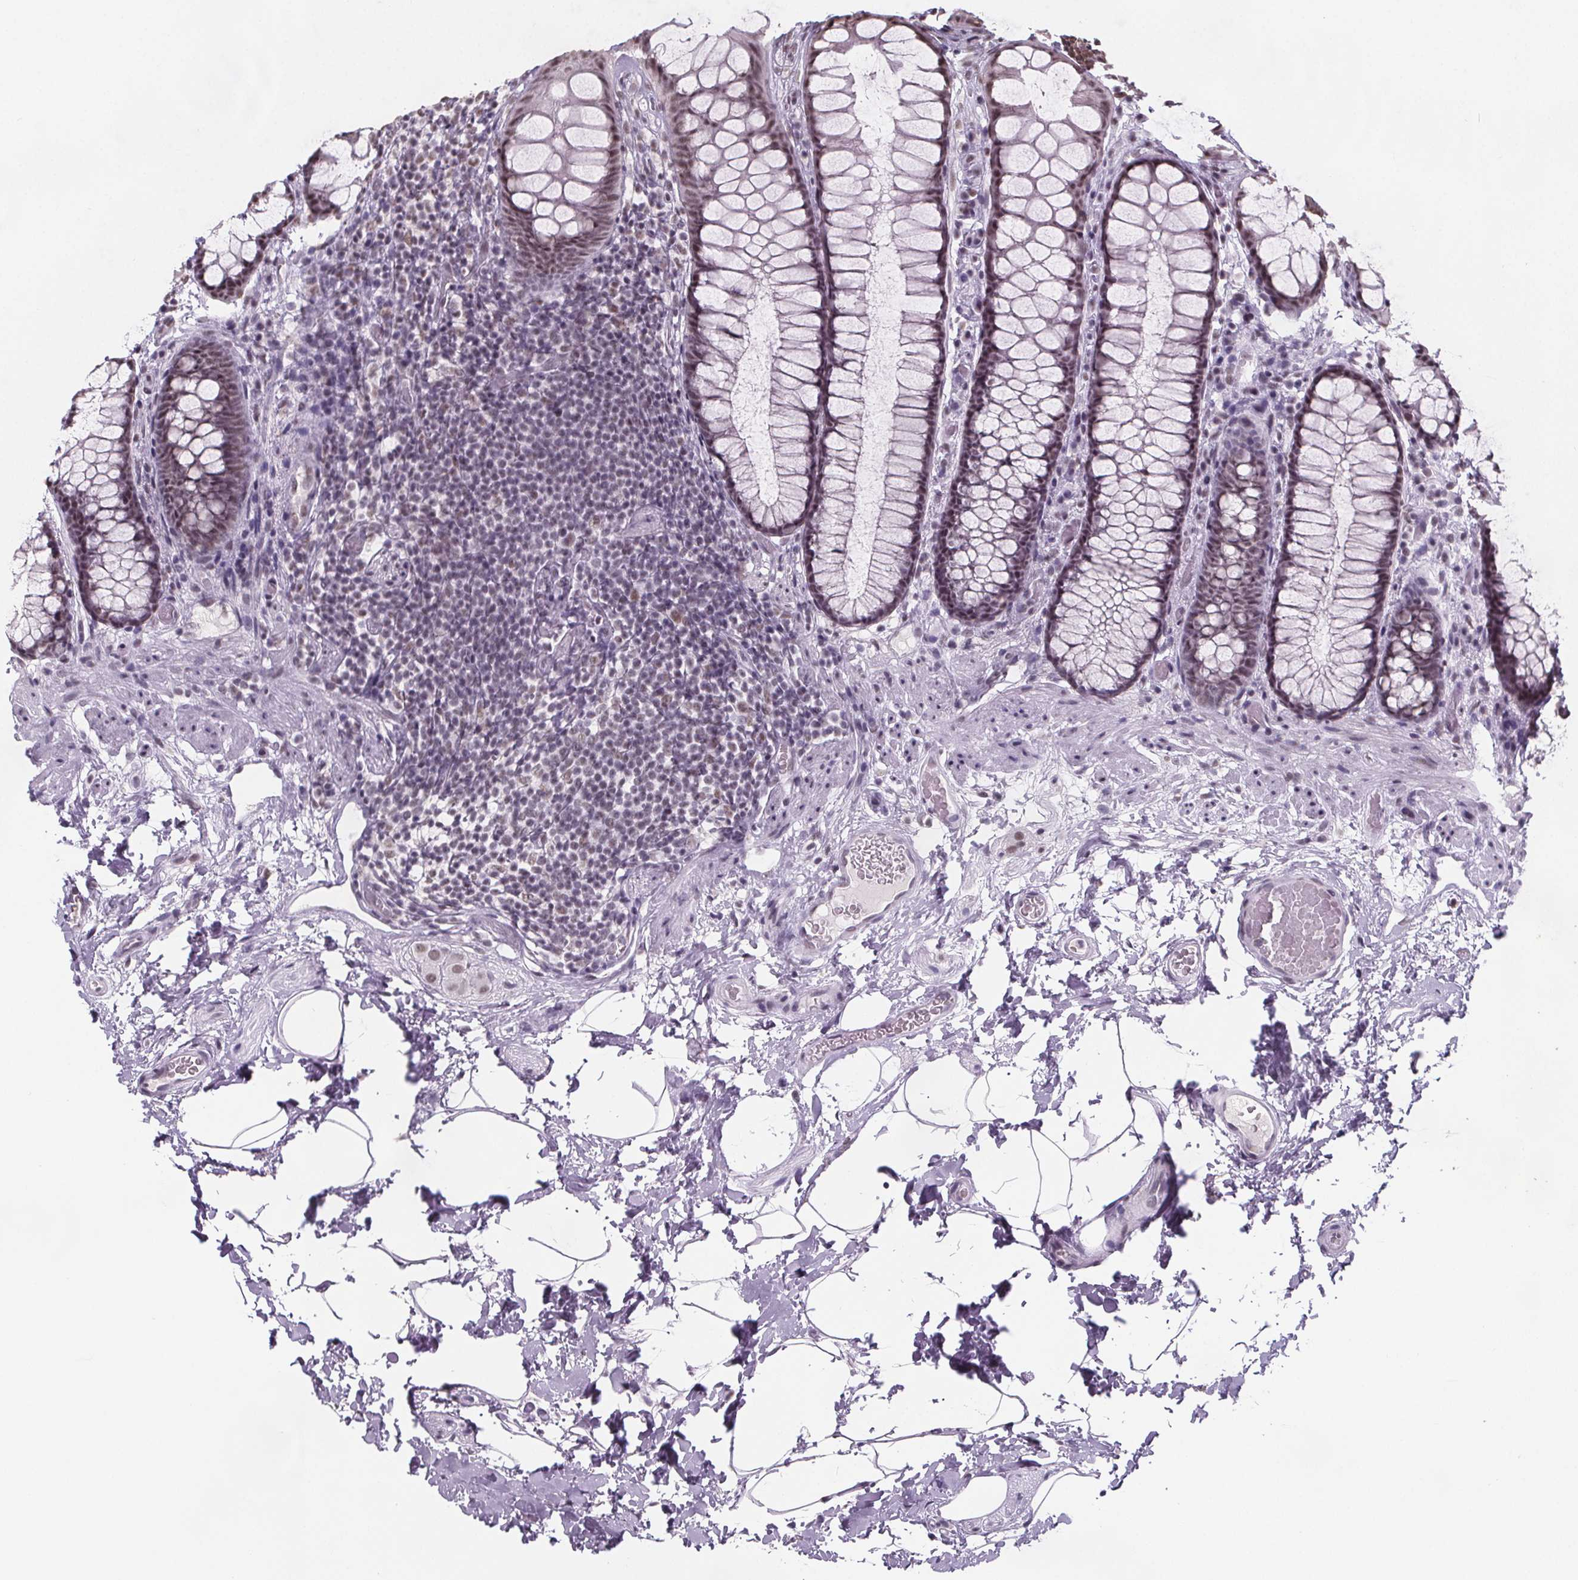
{"staining": {"intensity": "weak", "quantity": ">75%", "location": "nuclear"}, "tissue": "rectum", "cell_type": "Glandular cells", "image_type": "normal", "snomed": [{"axis": "morphology", "description": "Normal tissue, NOS"}, {"axis": "topography", "description": "Rectum"}], "caption": "Immunohistochemical staining of unremarkable rectum displays weak nuclear protein positivity in approximately >75% of glandular cells.", "gene": "ZNF572", "patient": {"sex": "female", "age": 62}}